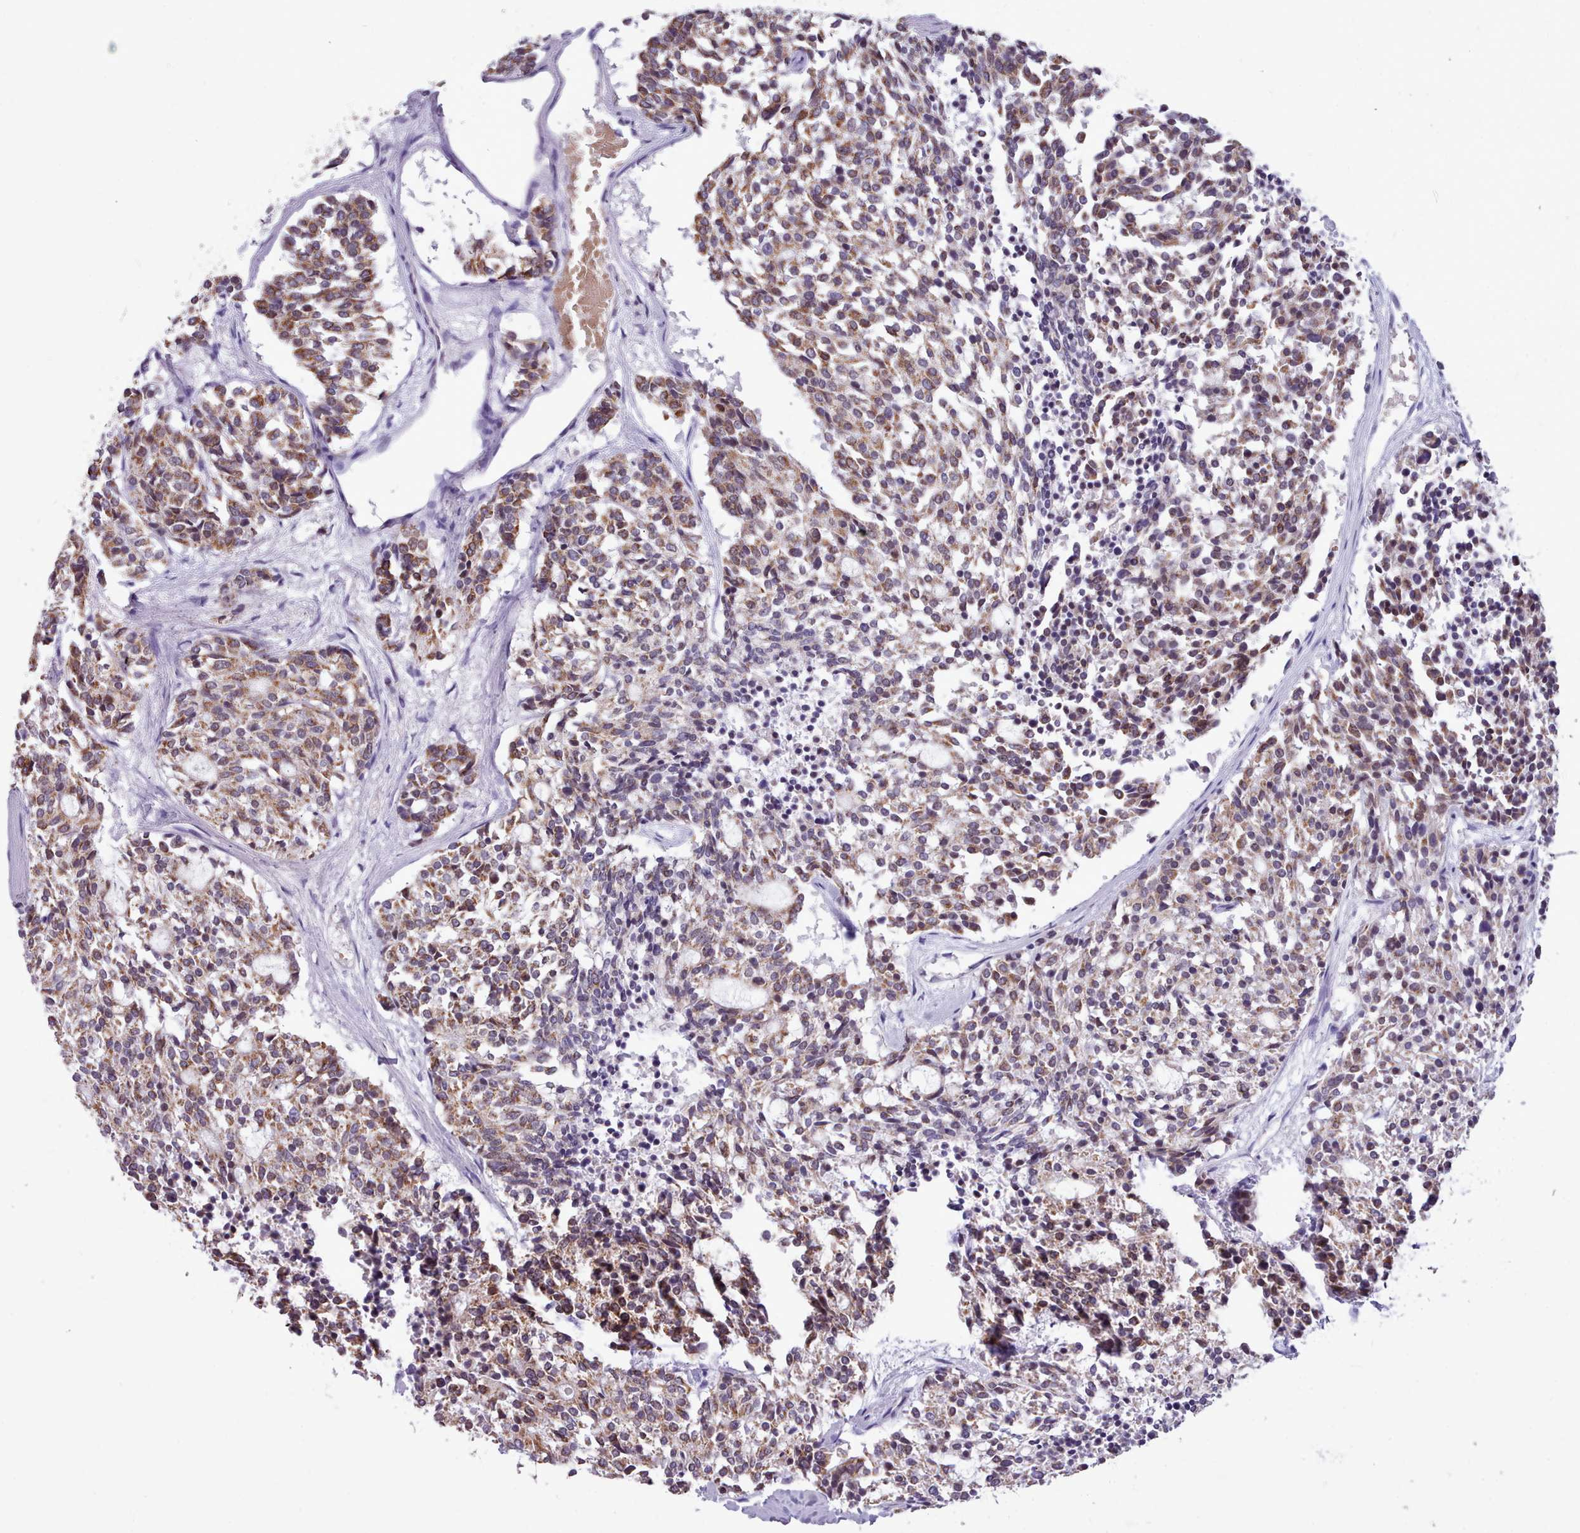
{"staining": {"intensity": "moderate", "quantity": ">75%", "location": "cytoplasmic/membranous"}, "tissue": "carcinoid", "cell_type": "Tumor cells", "image_type": "cancer", "snomed": [{"axis": "morphology", "description": "Carcinoid, malignant, NOS"}, {"axis": "topography", "description": "Pancreas"}], "caption": "This is an image of IHC staining of malignant carcinoid, which shows moderate staining in the cytoplasmic/membranous of tumor cells.", "gene": "KCTD16", "patient": {"sex": "female", "age": 54}}